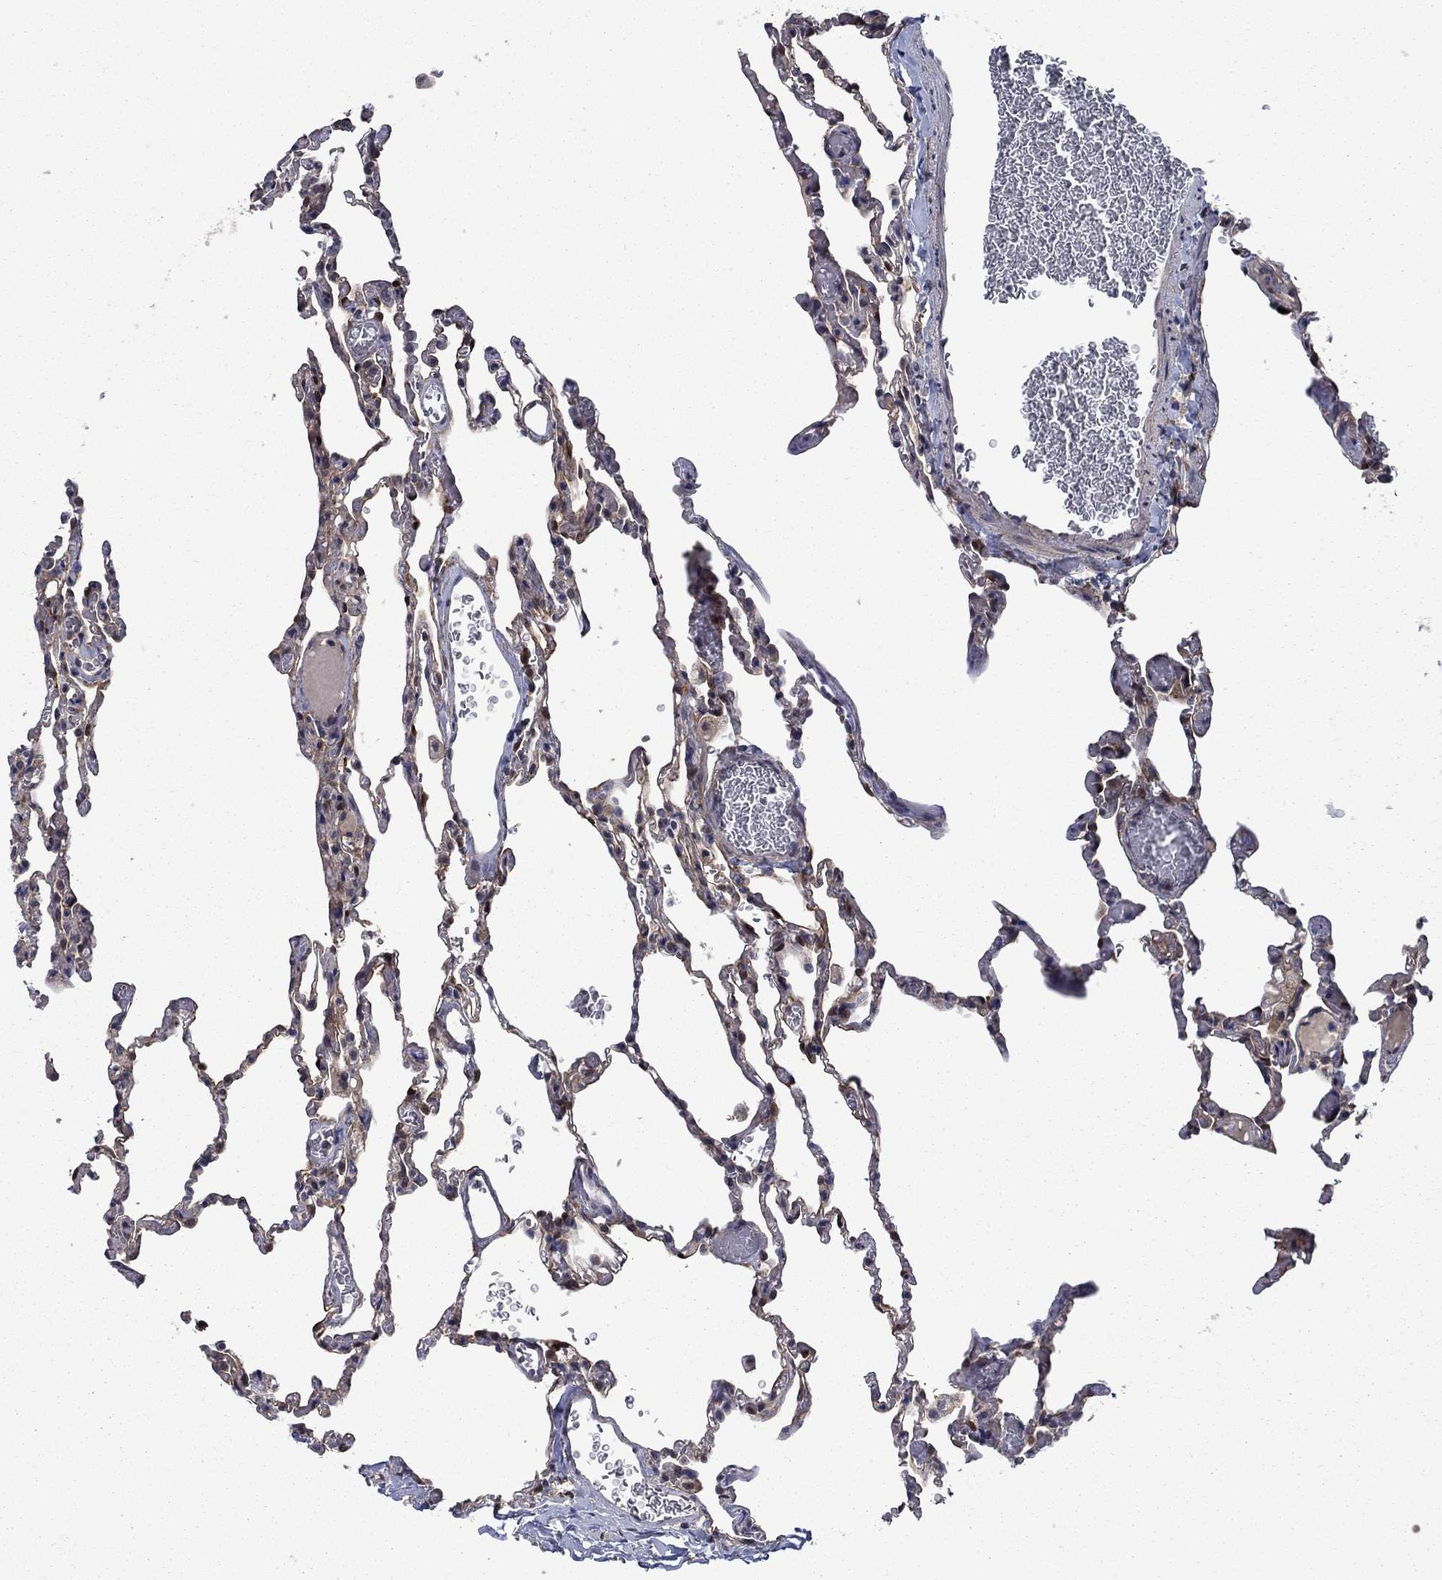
{"staining": {"intensity": "negative", "quantity": "none", "location": "none"}, "tissue": "lung", "cell_type": "Alveolar cells", "image_type": "normal", "snomed": [{"axis": "morphology", "description": "Normal tissue, NOS"}, {"axis": "topography", "description": "Lung"}], "caption": "High magnification brightfield microscopy of benign lung stained with DAB (brown) and counterstained with hematoxylin (blue): alveolar cells show no significant expression.", "gene": "CBR1", "patient": {"sex": "female", "age": 43}}